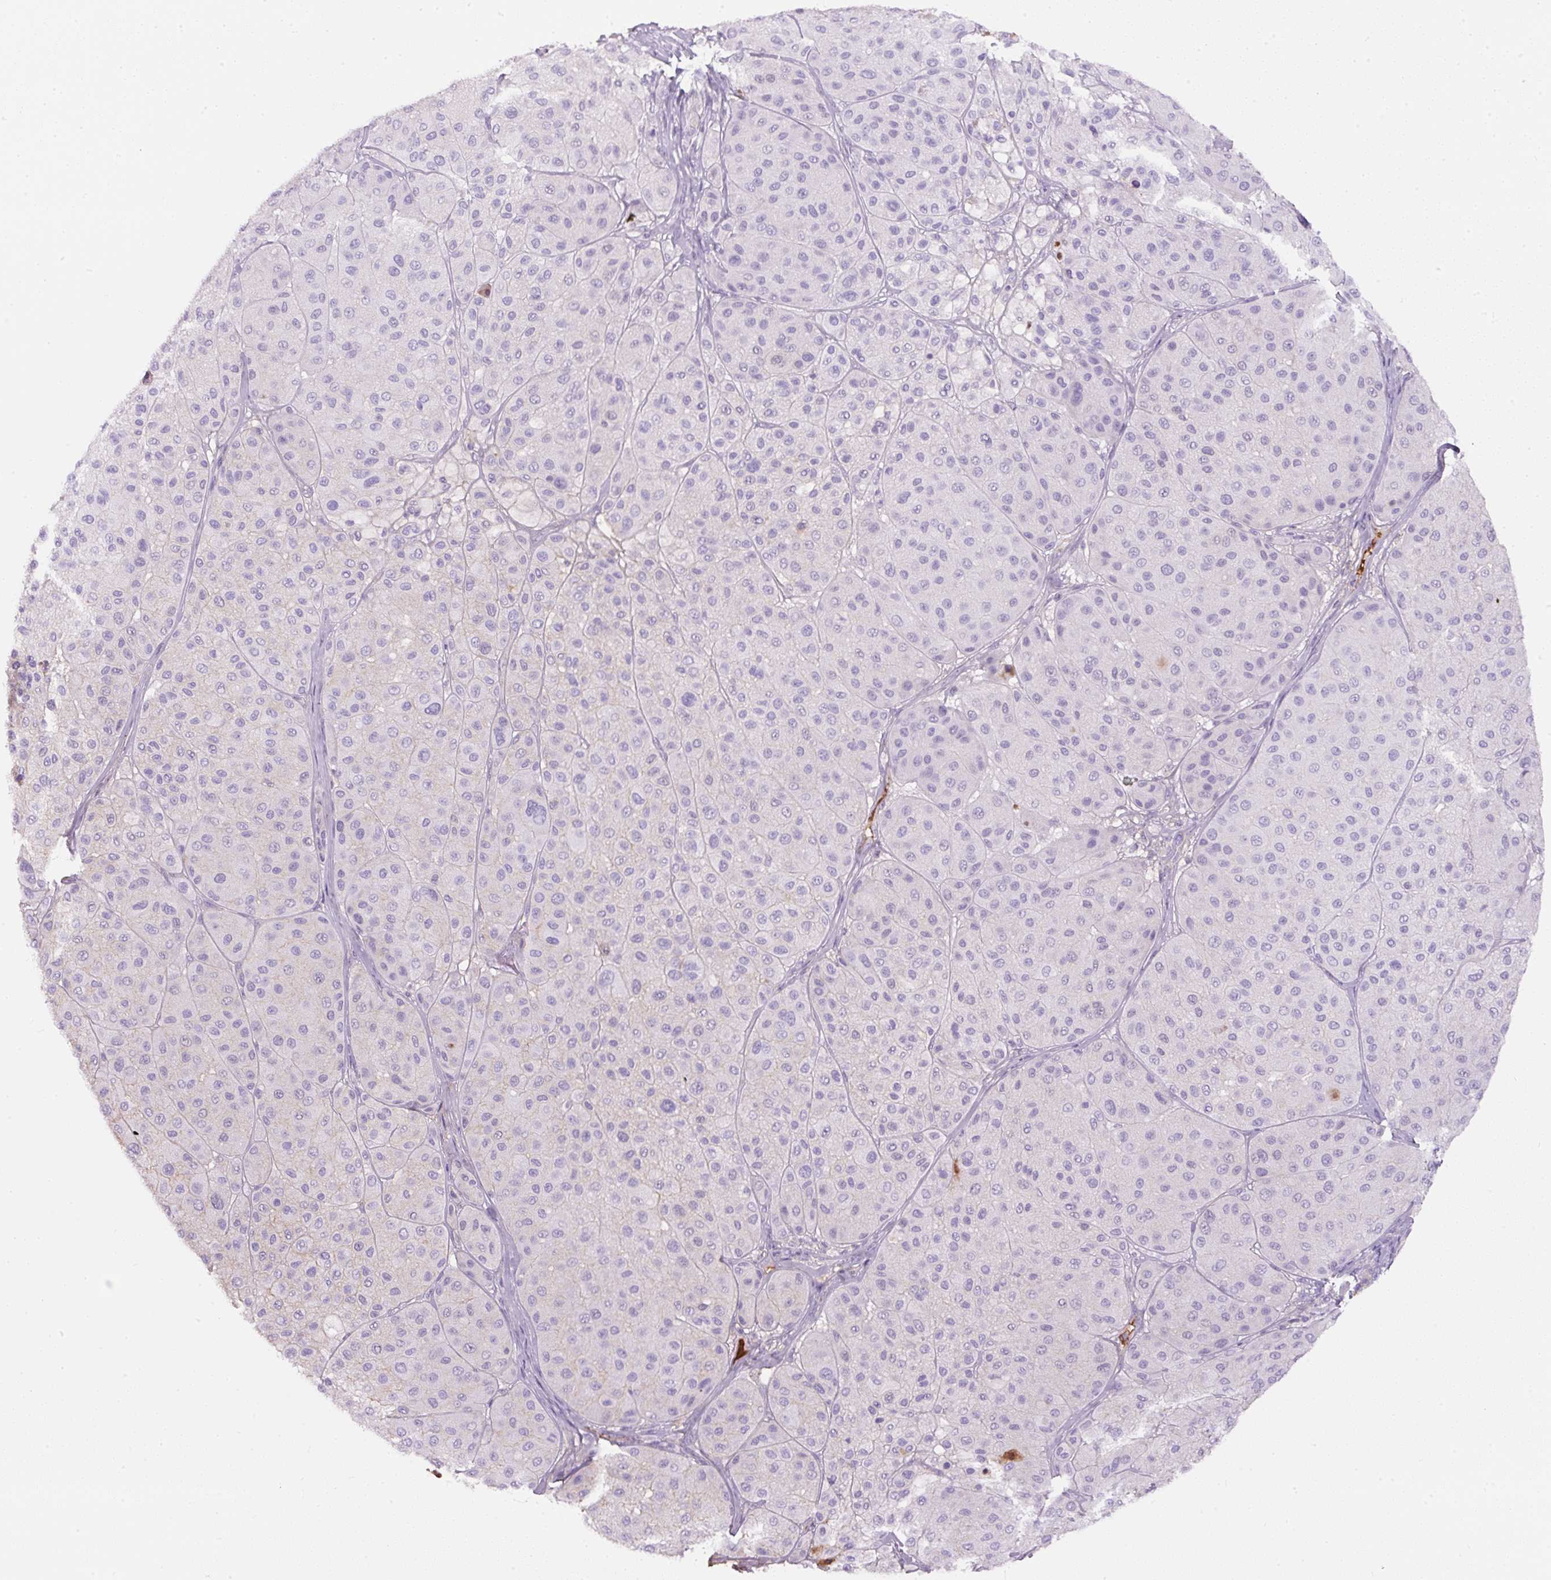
{"staining": {"intensity": "negative", "quantity": "none", "location": "none"}, "tissue": "melanoma", "cell_type": "Tumor cells", "image_type": "cancer", "snomed": [{"axis": "morphology", "description": "Malignant melanoma, Metastatic site"}, {"axis": "topography", "description": "Smooth muscle"}], "caption": "Tumor cells show no significant expression in malignant melanoma (metastatic site).", "gene": "APOA1", "patient": {"sex": "male", "age": 41}}